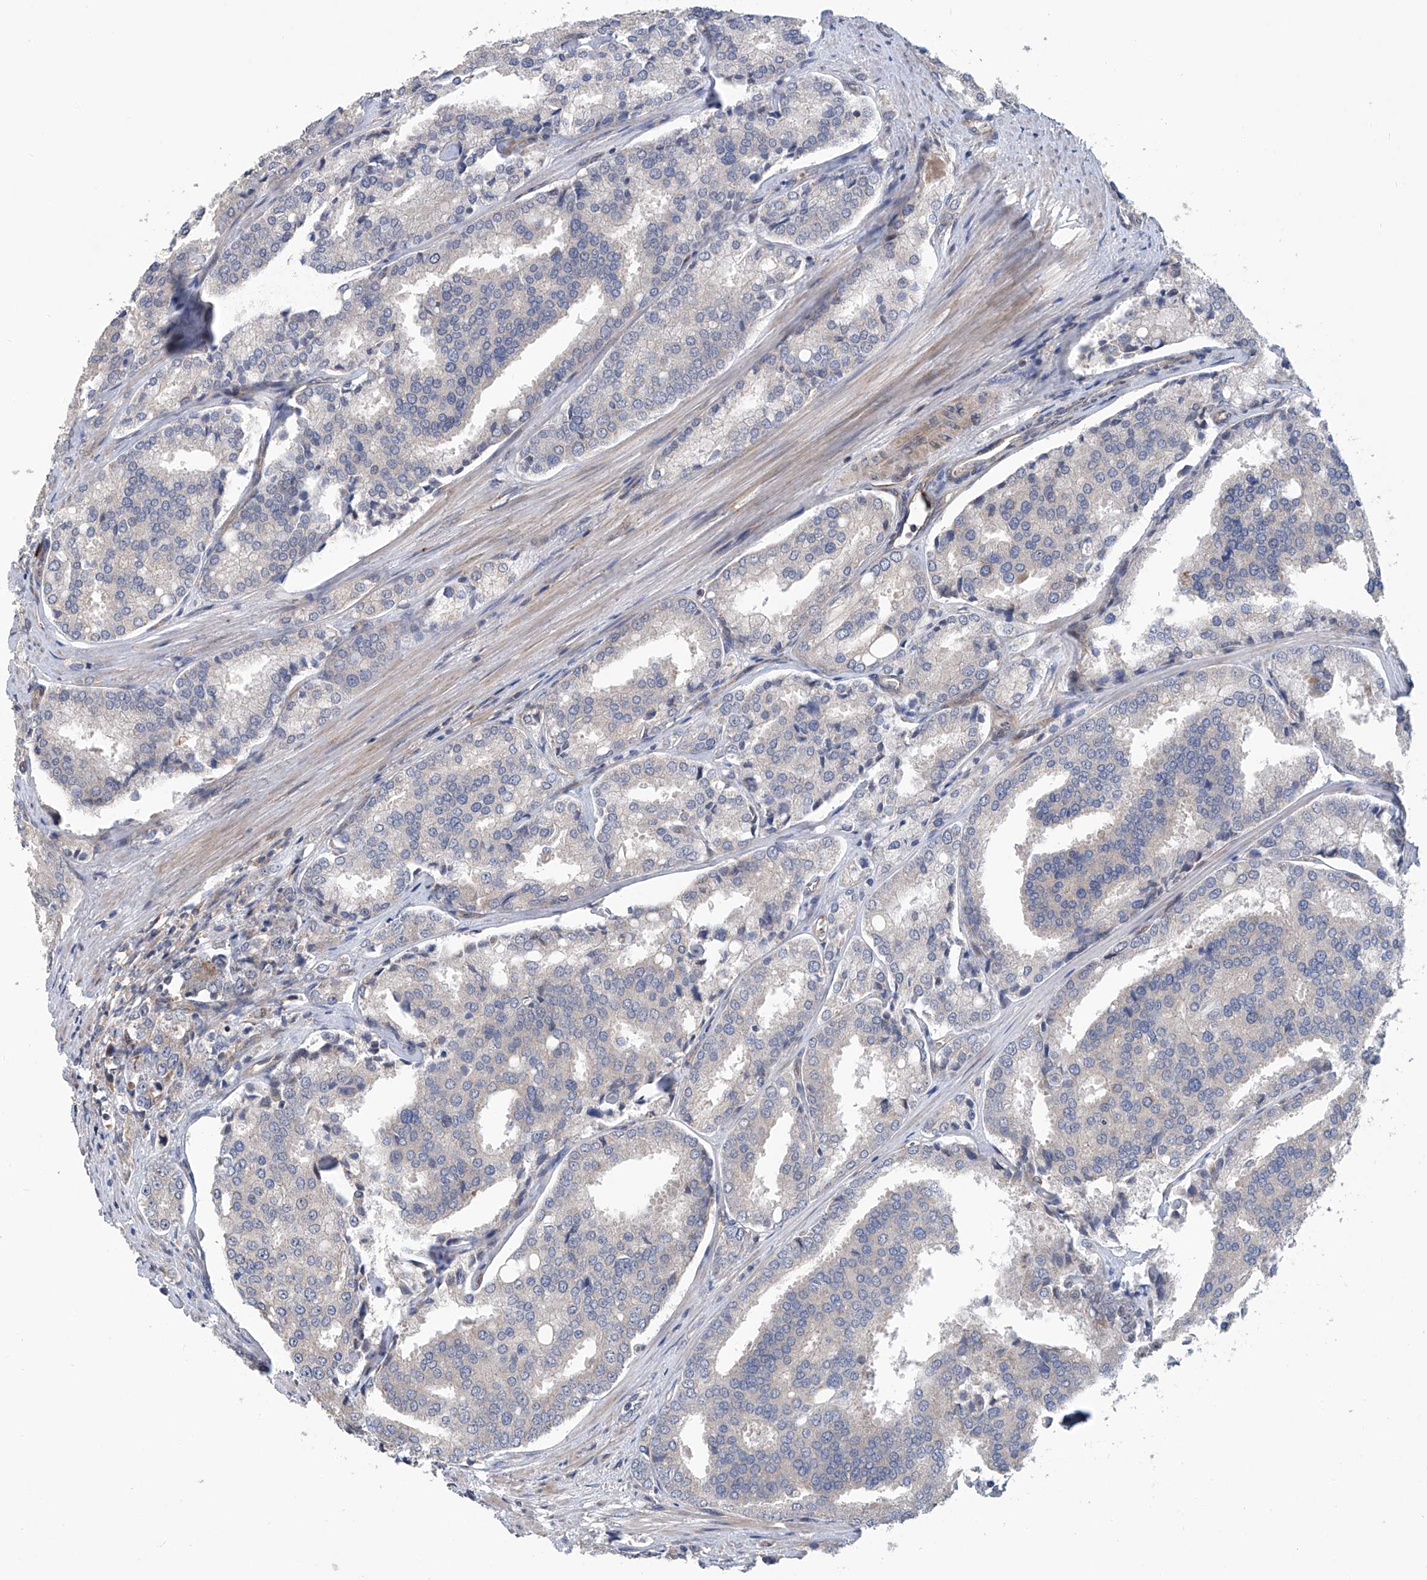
{"staining": {"intensity": "negative", "quantity": "none", "location": "none"}, "tissue": "prostate cancer", "cell_type": "Tumor cells", "image_type": "cancer", "snomed": [{"axis": "morphology", "description": "Adenocarcinoma, High grade"}, {"axis": "topography", "description": "Prostate"}], "caption": "Micrograph shows no protein expression in tumor cells of prostate adenocarcinoma (high-grade) tissue.", "gene": "EIF2D", "patient": {"sex": "male", "age": 50}}